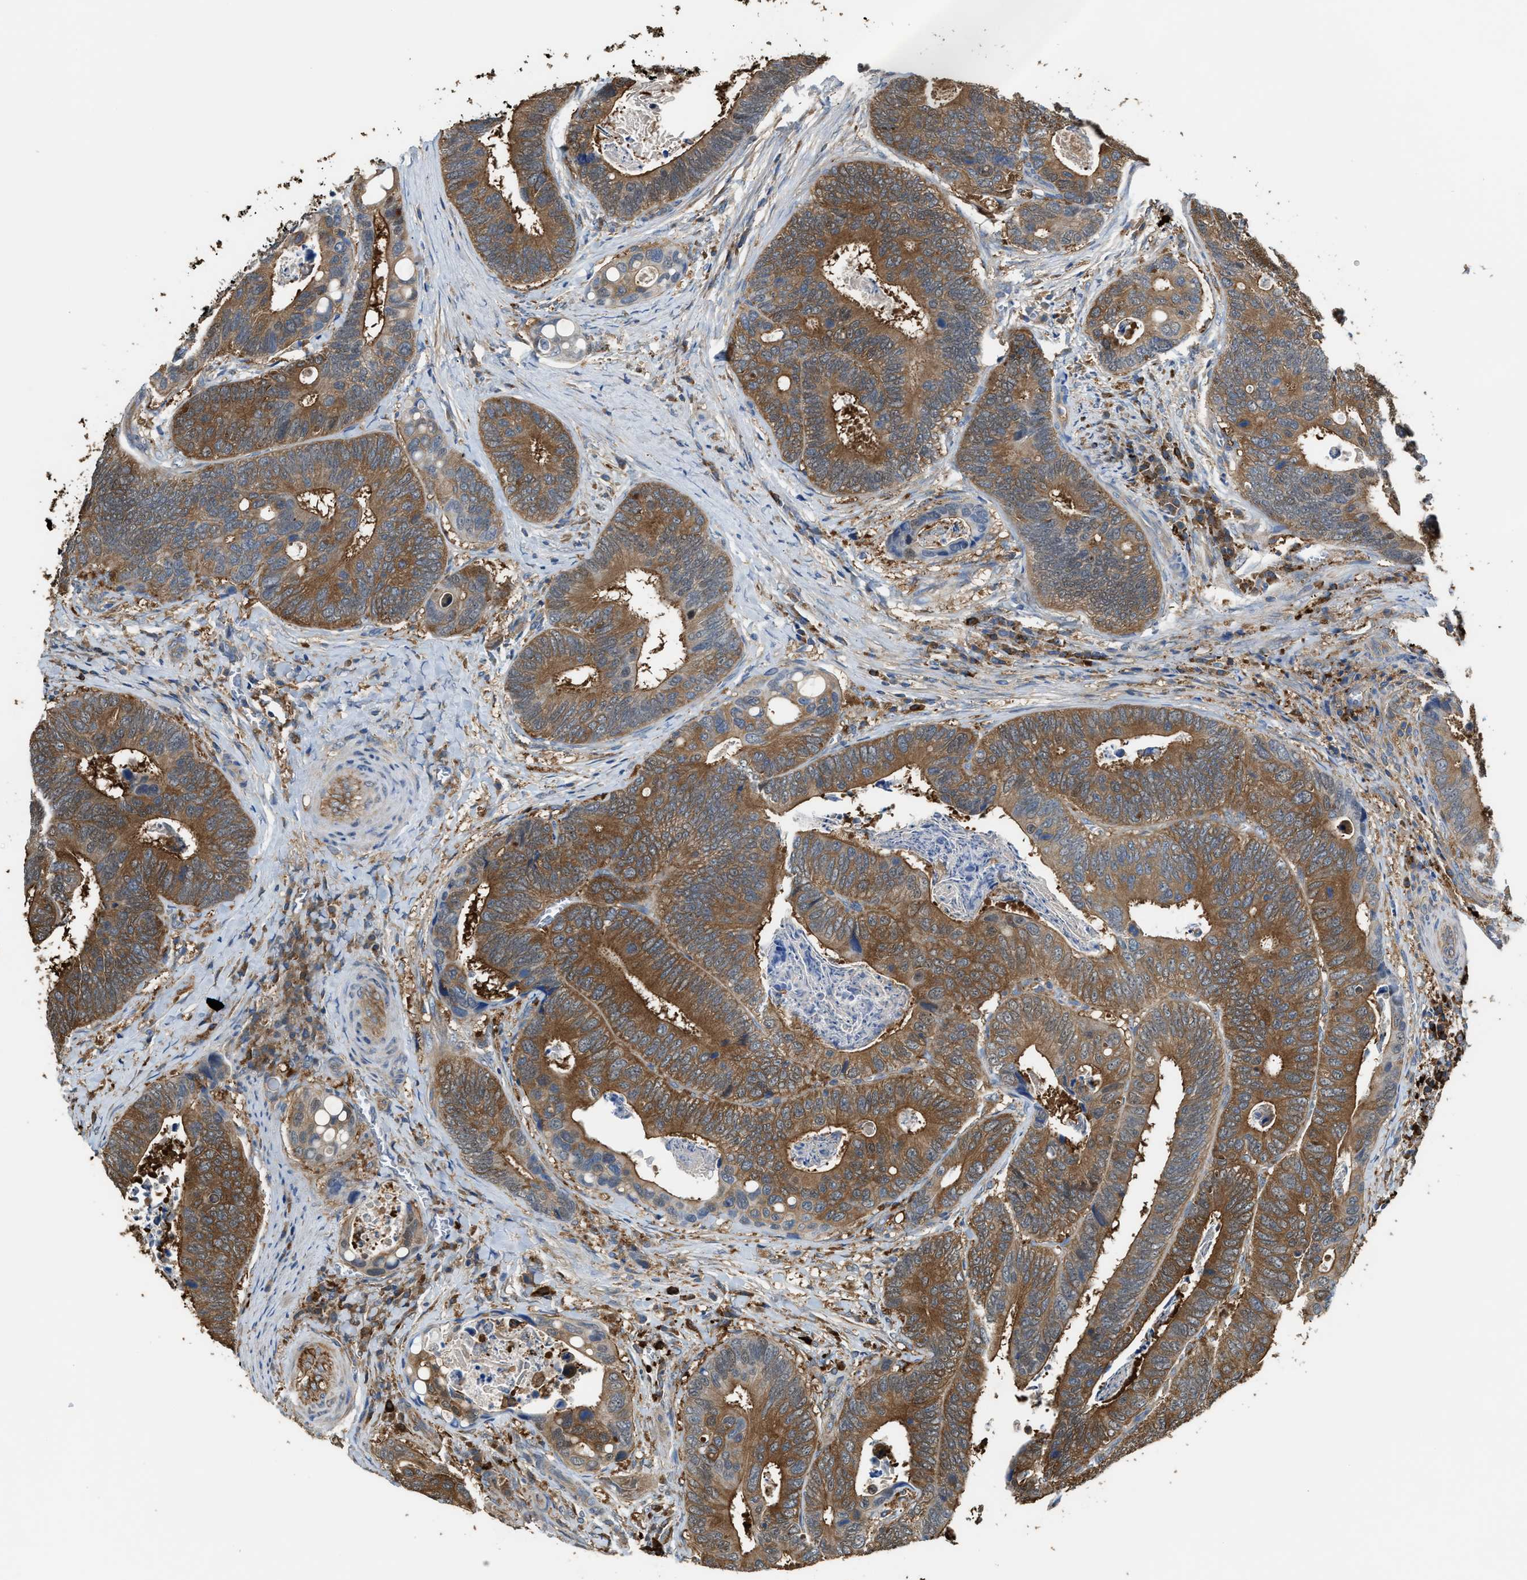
{"staining": {"intensity": "moderate", "quantity": ">75%", "location": "cytoplasmic/membranous"}, "tissue": "colorectal cancer", "cell_type": "Tumor cells", "image_type": "cancer", "snomed": [{"axis": "morphology", "description": "Inflammation, NOS"}, {"axis": "morphology", "description": "Adenocarcinoma, NOS"}, {"axis": "topography", "description": "Colon"}], "caption": "This photomicrograph reveals immunohistochemistry staining of human adenocarcinoma (colorectal), with medium moderate cytoplasmic/membranous expression in about >75% of tumor cells.", "gene": "ATIC", "patient": {"sex": "male", "age": 72}}